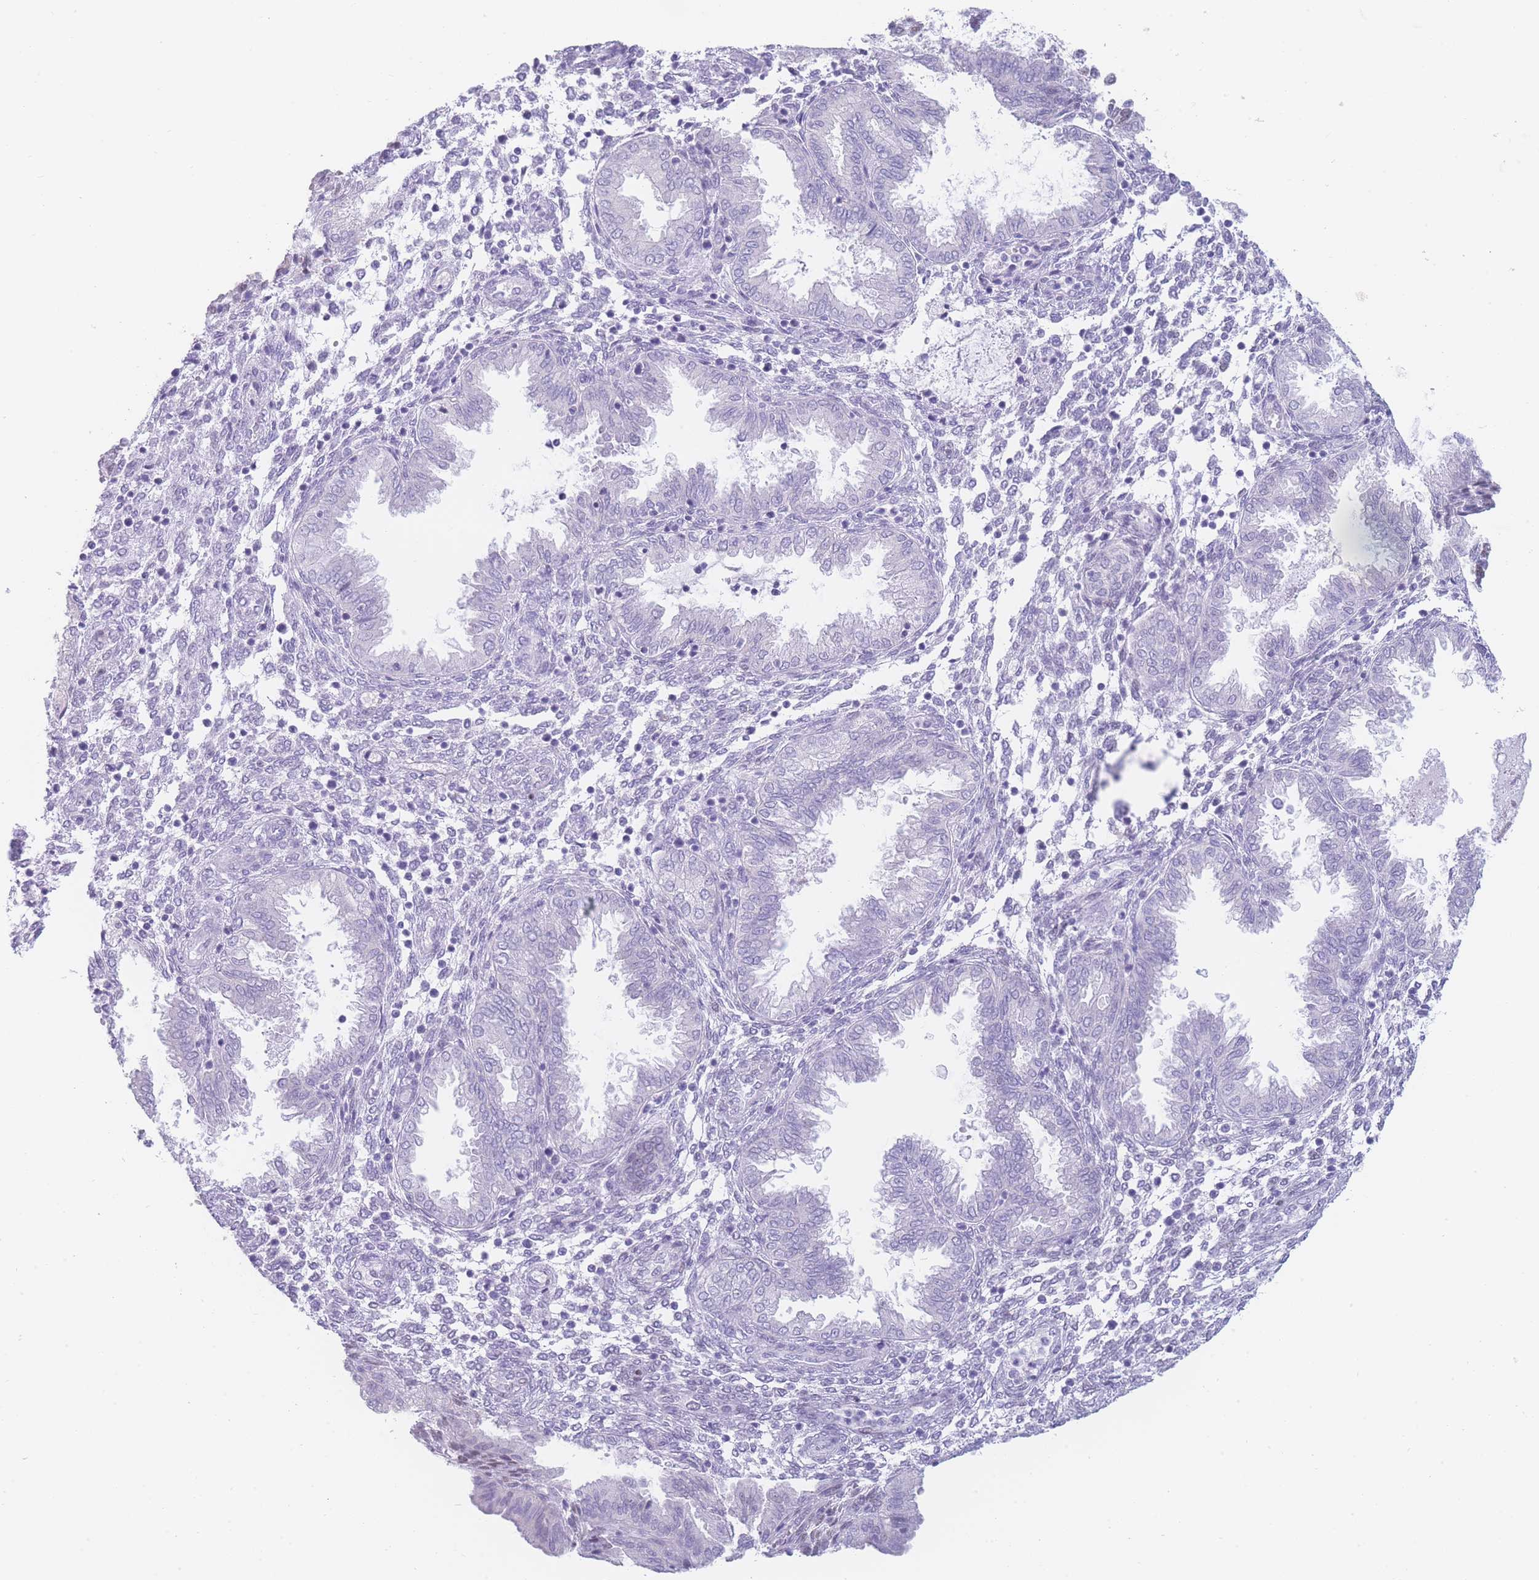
{"staining": {"intensity": "negative", "quantity": "none", "location": "none"}, "tissue": "endometrium", "cell_type": "Cells in endometrial stroma", "image_type": "normal", "snomed": [{"axis": "morphology", "description": "Normal tissue, NOS"}, {"axis": "topography", "description": "Endometrium"}], "caption": "This micrograph is of unremarkable endometrium stained with immunohistochemistry (IHC) to label a protein in brown with the nuclei are counter-stained blue. There is no positivity in cells in endometrial stroma. (DAB (3,3'-diaminobenzidine) immunohistochemistry (IHC) with hematoxylin counter stain).", "gene": "PSMB5", "patient": {"sex": "female", "age": 33}}